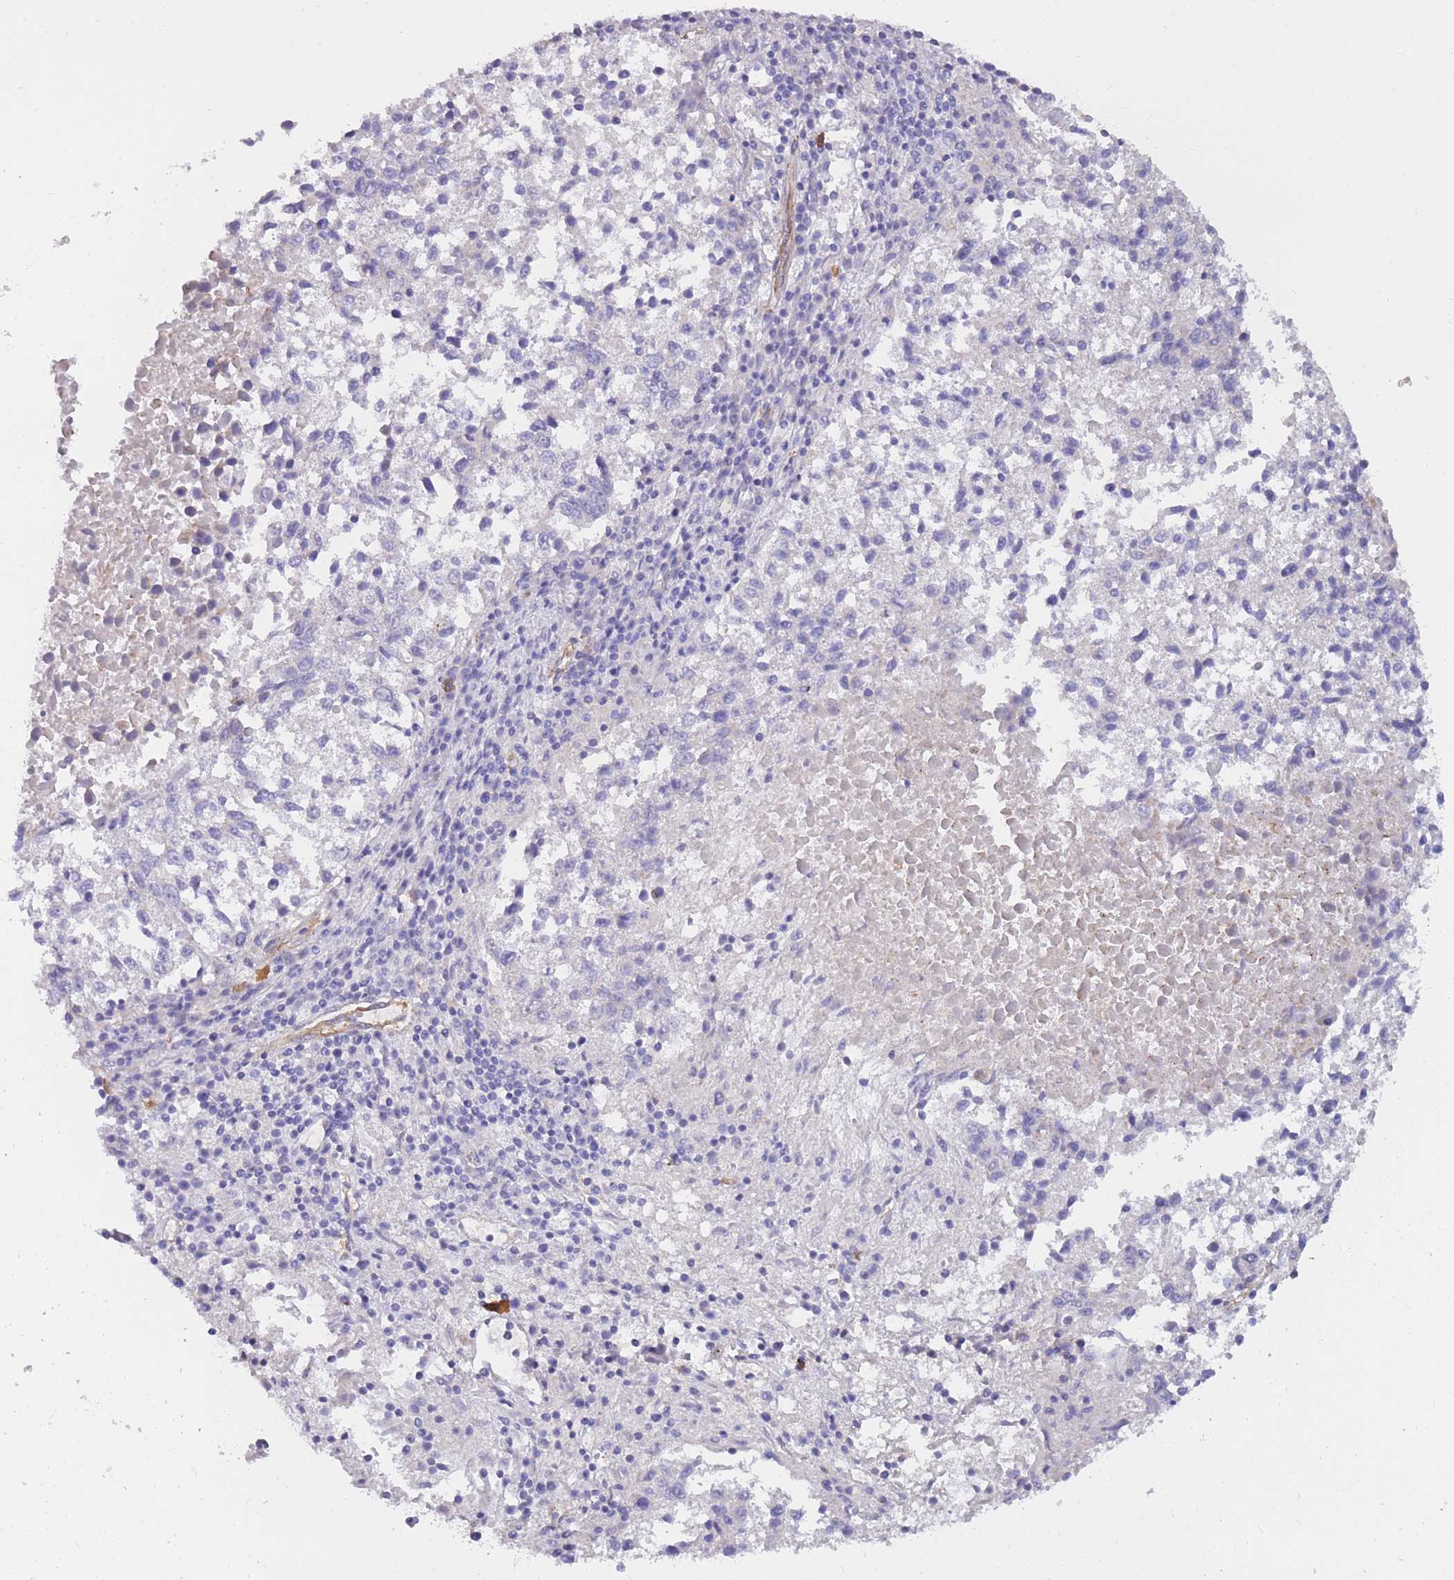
{"staining": {"intensity": "negative", "quantity": "none", "location": "none"}, "tissue": "lung cancer", "cell_type": "Tumor cells", "image_type": "cancer", "snomed": [{"axis": "morphology", "description": "Squamous cell carcinoma, NOS"}, {"axis": "topography", "description": "Lung"}], "caption": "IHC photomicrograph of neoplastic tissue: human lung cancer stained with DAB (3,3'-diaminobenzidine) reveals no significant protein positivity in tumor cells. (DAB immunohistochemistry (IHC) with hematoxylin counter stain).", "gene": "SULT1A1", "patient": {"sex": "male", "age": 73}}